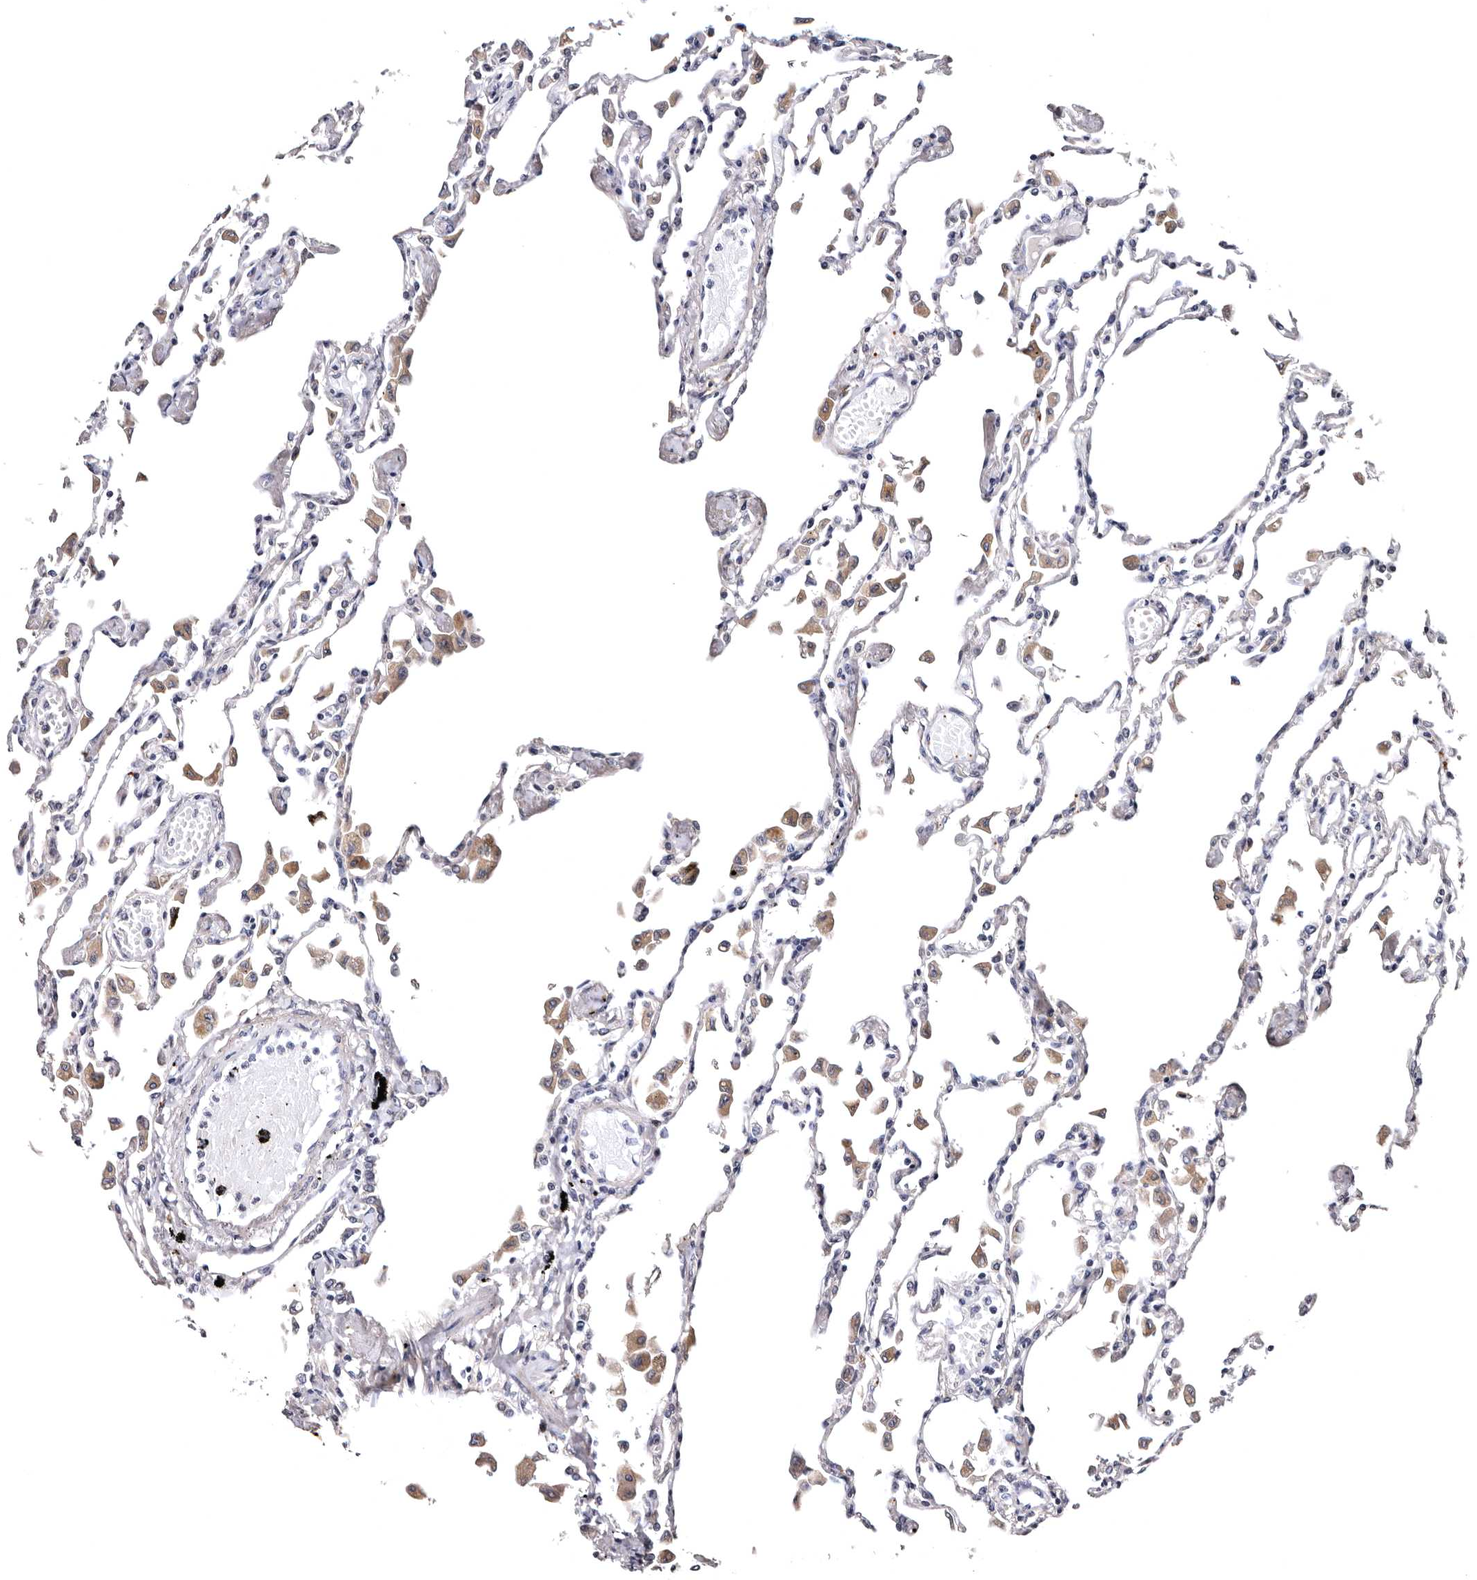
{"staining": {"intensity": "negative", "quantity": "none", "location": "none"}, "tissue": "lung", "cell_type": "Alveolar cells", "image_type": "normal", "snomed": [{"axis": "morphology", "description": "Normal tissue, NOS"}, {"axis": "topography", "description": "Bronchus"}, {"axis": "topography", "description": "Lung"}], "caption": "A high-resolution micrograph shows immunohistochemistry (IHC) staining of unremarkable lung, which reveals no significant staining in alveolar cells.", "gene": "FAM91A1", "patient": {"sex": "female", "age": 49}}